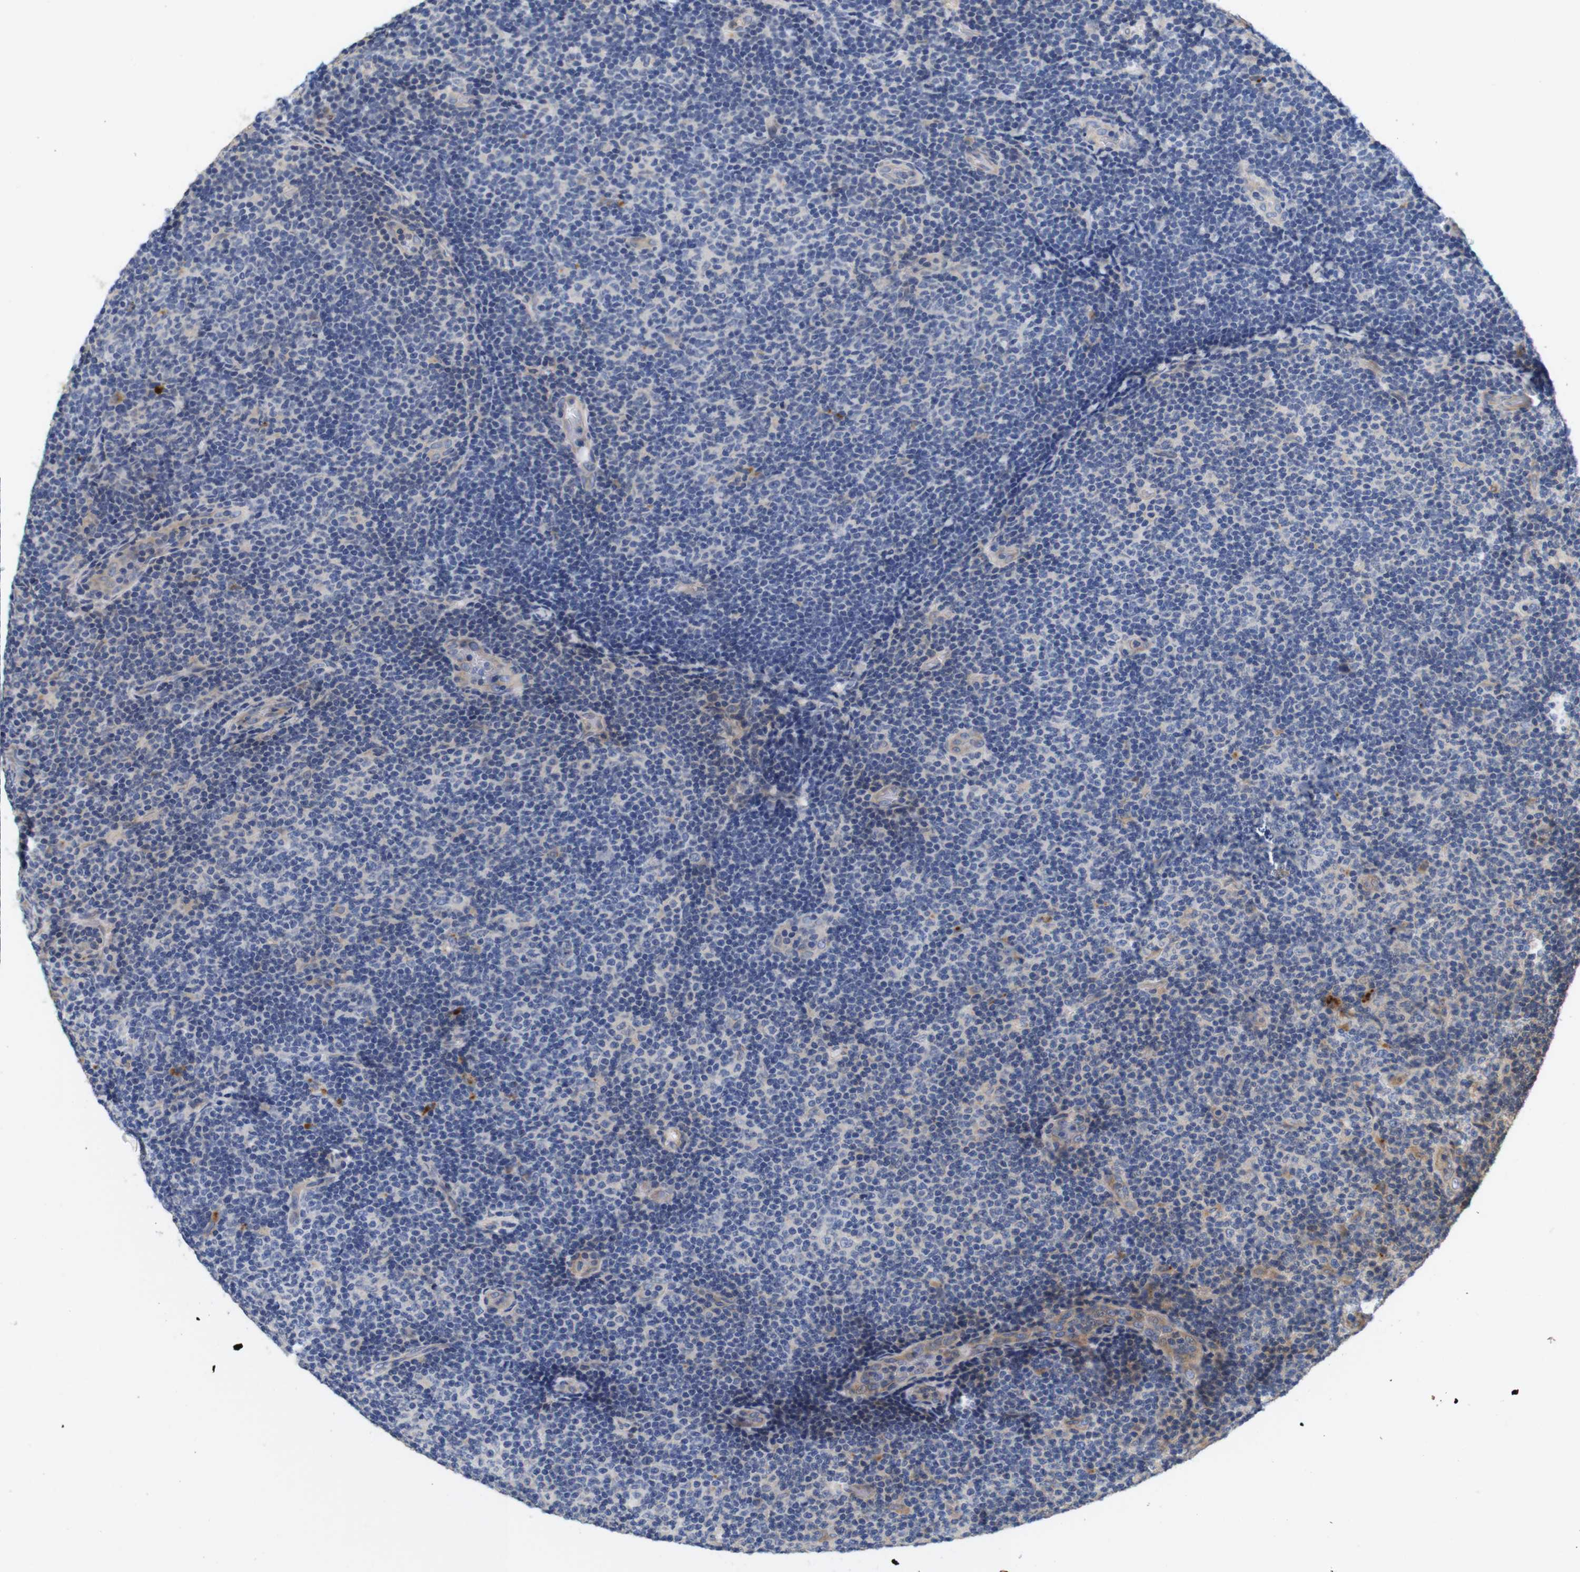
{"staining": {"intensity": "negative", "quantity": "none", "location": "none"}, "tissue": "lymphoma", "cell_type": "Tumor cells", "image_type": "cancer", "snomed": [{"axis": "morphology", "description": "Malignant lymphoma, non-Hodgkin's type, Low grade"}, {"axis": "topography", "description": "Lymph node"}], "caption": "Immunohistochemical staining of low-grade malignant lymphoma, non-Hodgkin's type demonstrates no significant positivity in tumor cells. (Stains: DAB (3,3'-diaminobenzidine) immunohistochemistry (IHC) with hematoxylin counter stain, Microscopy: brightfield microscopy at high magnification).", "gene": "SPRY3", "patient": {"sex": "male", "age": 83}}